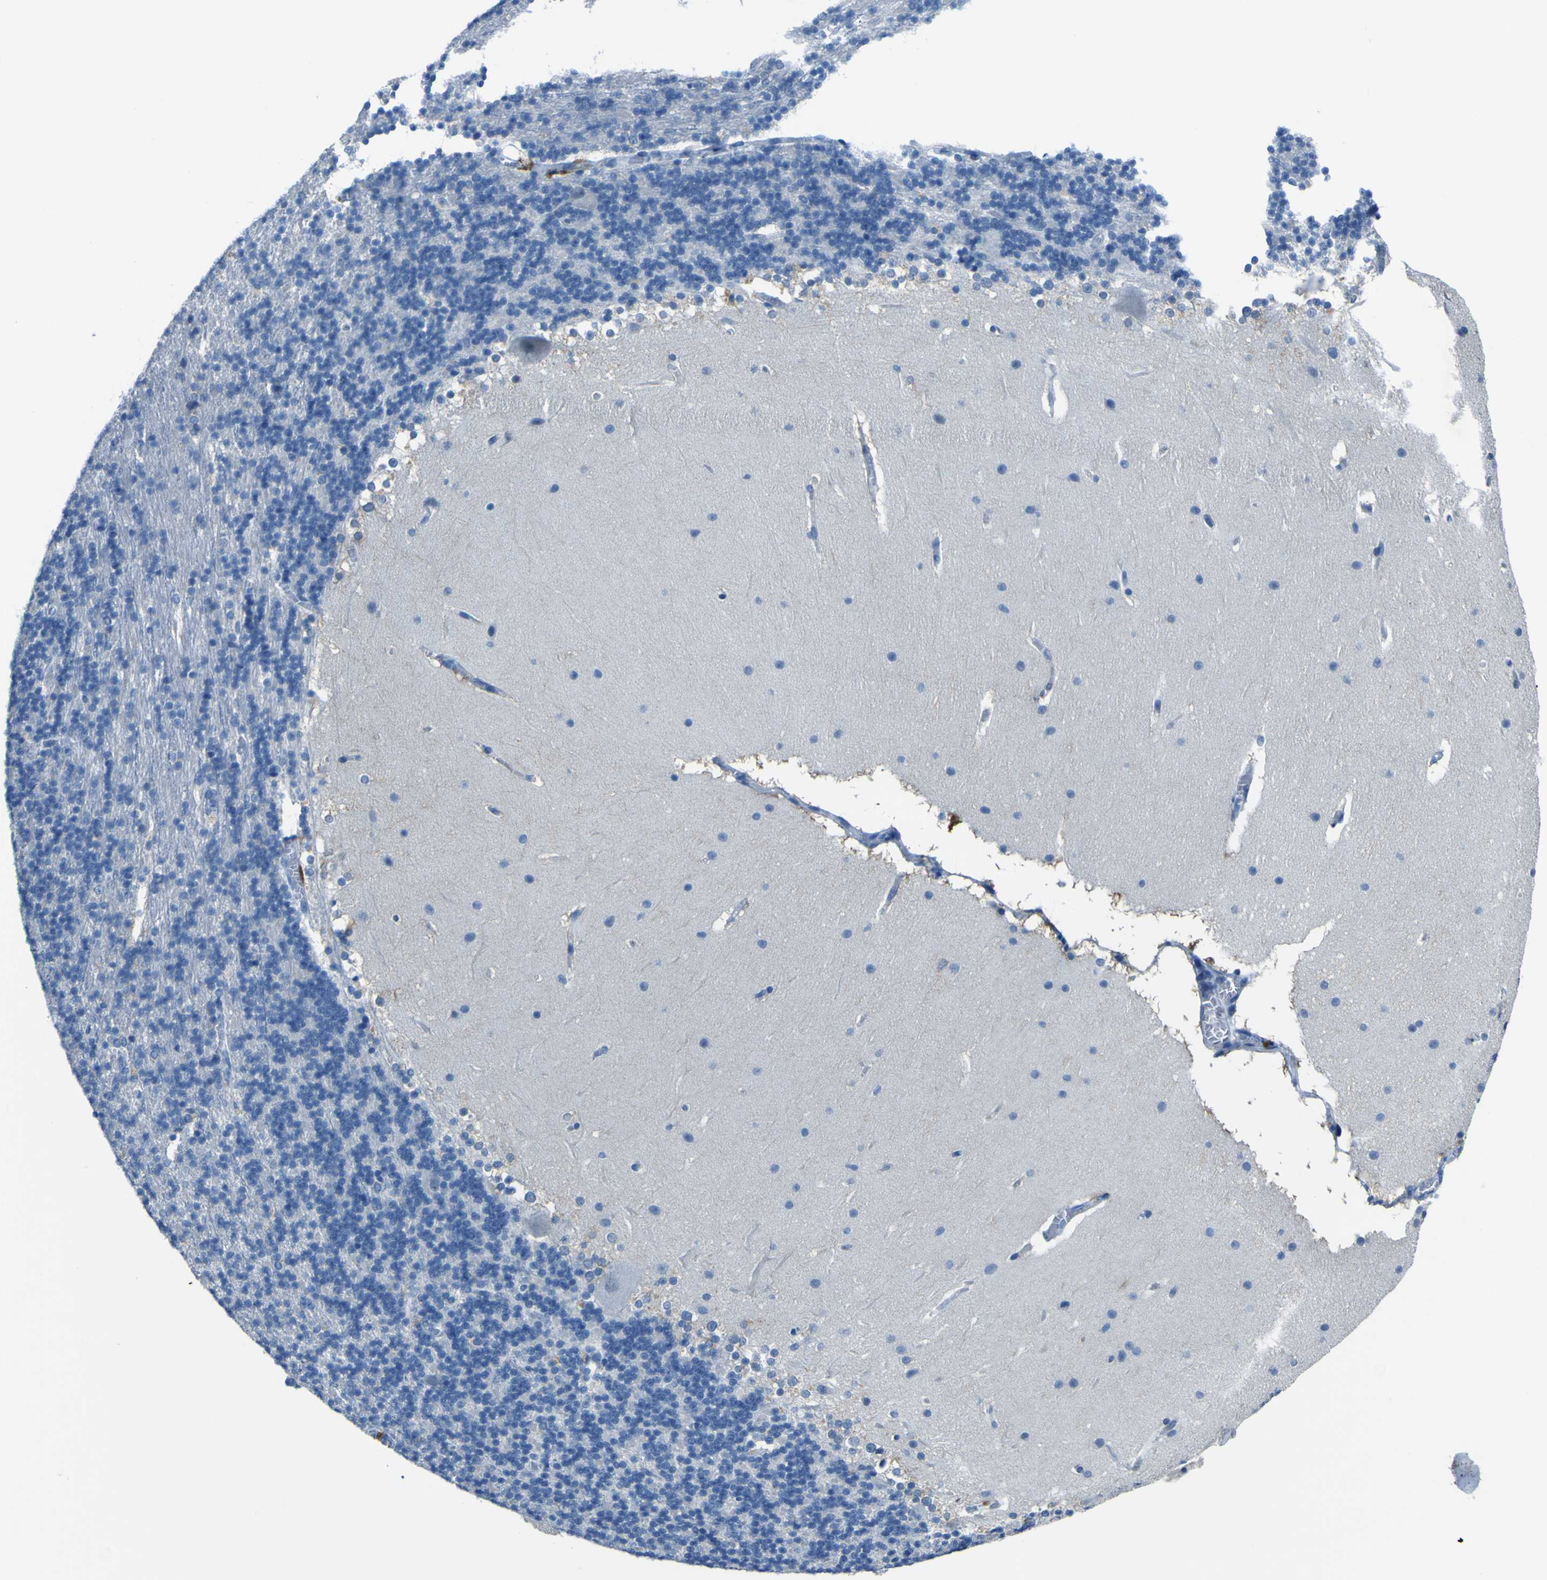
{"staining": {"intensity": "negative", "quantity": "none", "location": "none"}, "tissue": "cerebellum", "cell_type": "Cells in granular layer", "image_type": "normal", "snomed": [{"axis": "morphology", "description": "Normal tissue, NOS"}, {"axis": "topography", "description": "Cerebellum"}], "caption": "Immunohistochemical staining of unremarkable cerebellum demonstrates no significant expression in cells in granular layer. The staining is performed using DAB (3,3'-diaminobenzidine) brown chromogen with nuclei counter-stained in using hematoxylin.", "gene": "PHKG1", "patient": {"sex": "female", "age": 19}}